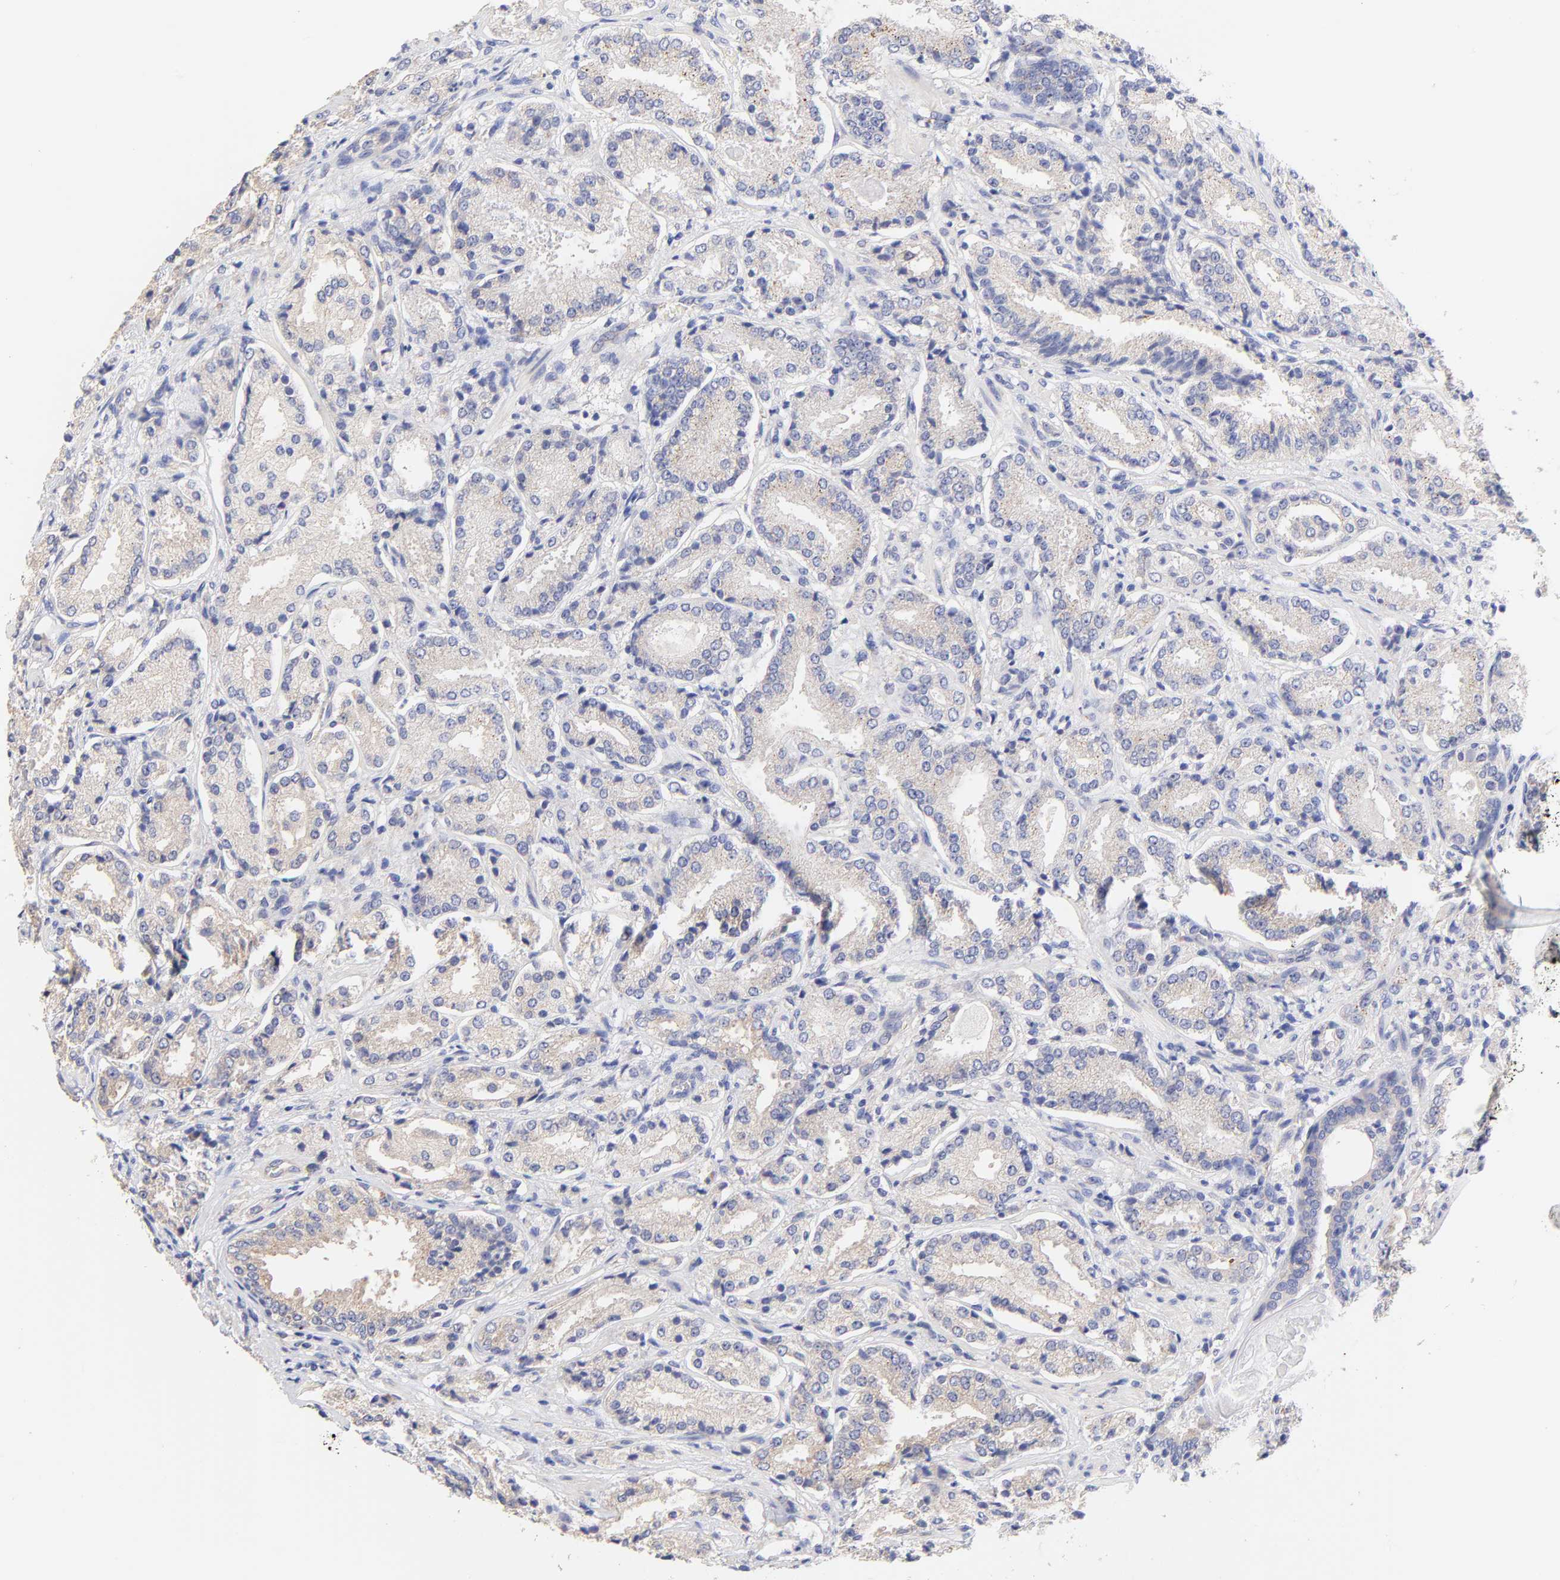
{"staining": {"intensity": "weak", "quantity": ">75%", "location": "cytoplasmic/membranous"}, "tissue": "prostate cancer", "cell_type": "Tumor cells", "image_type": "cancer", "snomed": [{"axis": "morphology", "description": "Adenocarcinoma, High grade"}, {"axis": "topography", "description": "Prostate"}], "caption": "This photomicrograph reveals IHC staining of human prostate cancer, with low weak cytoplasmic/membranous staining in approximately >75% of tumor cells.", "gene": "TNFRSF13C", "patient": {"sex": "male", "age": 58}}